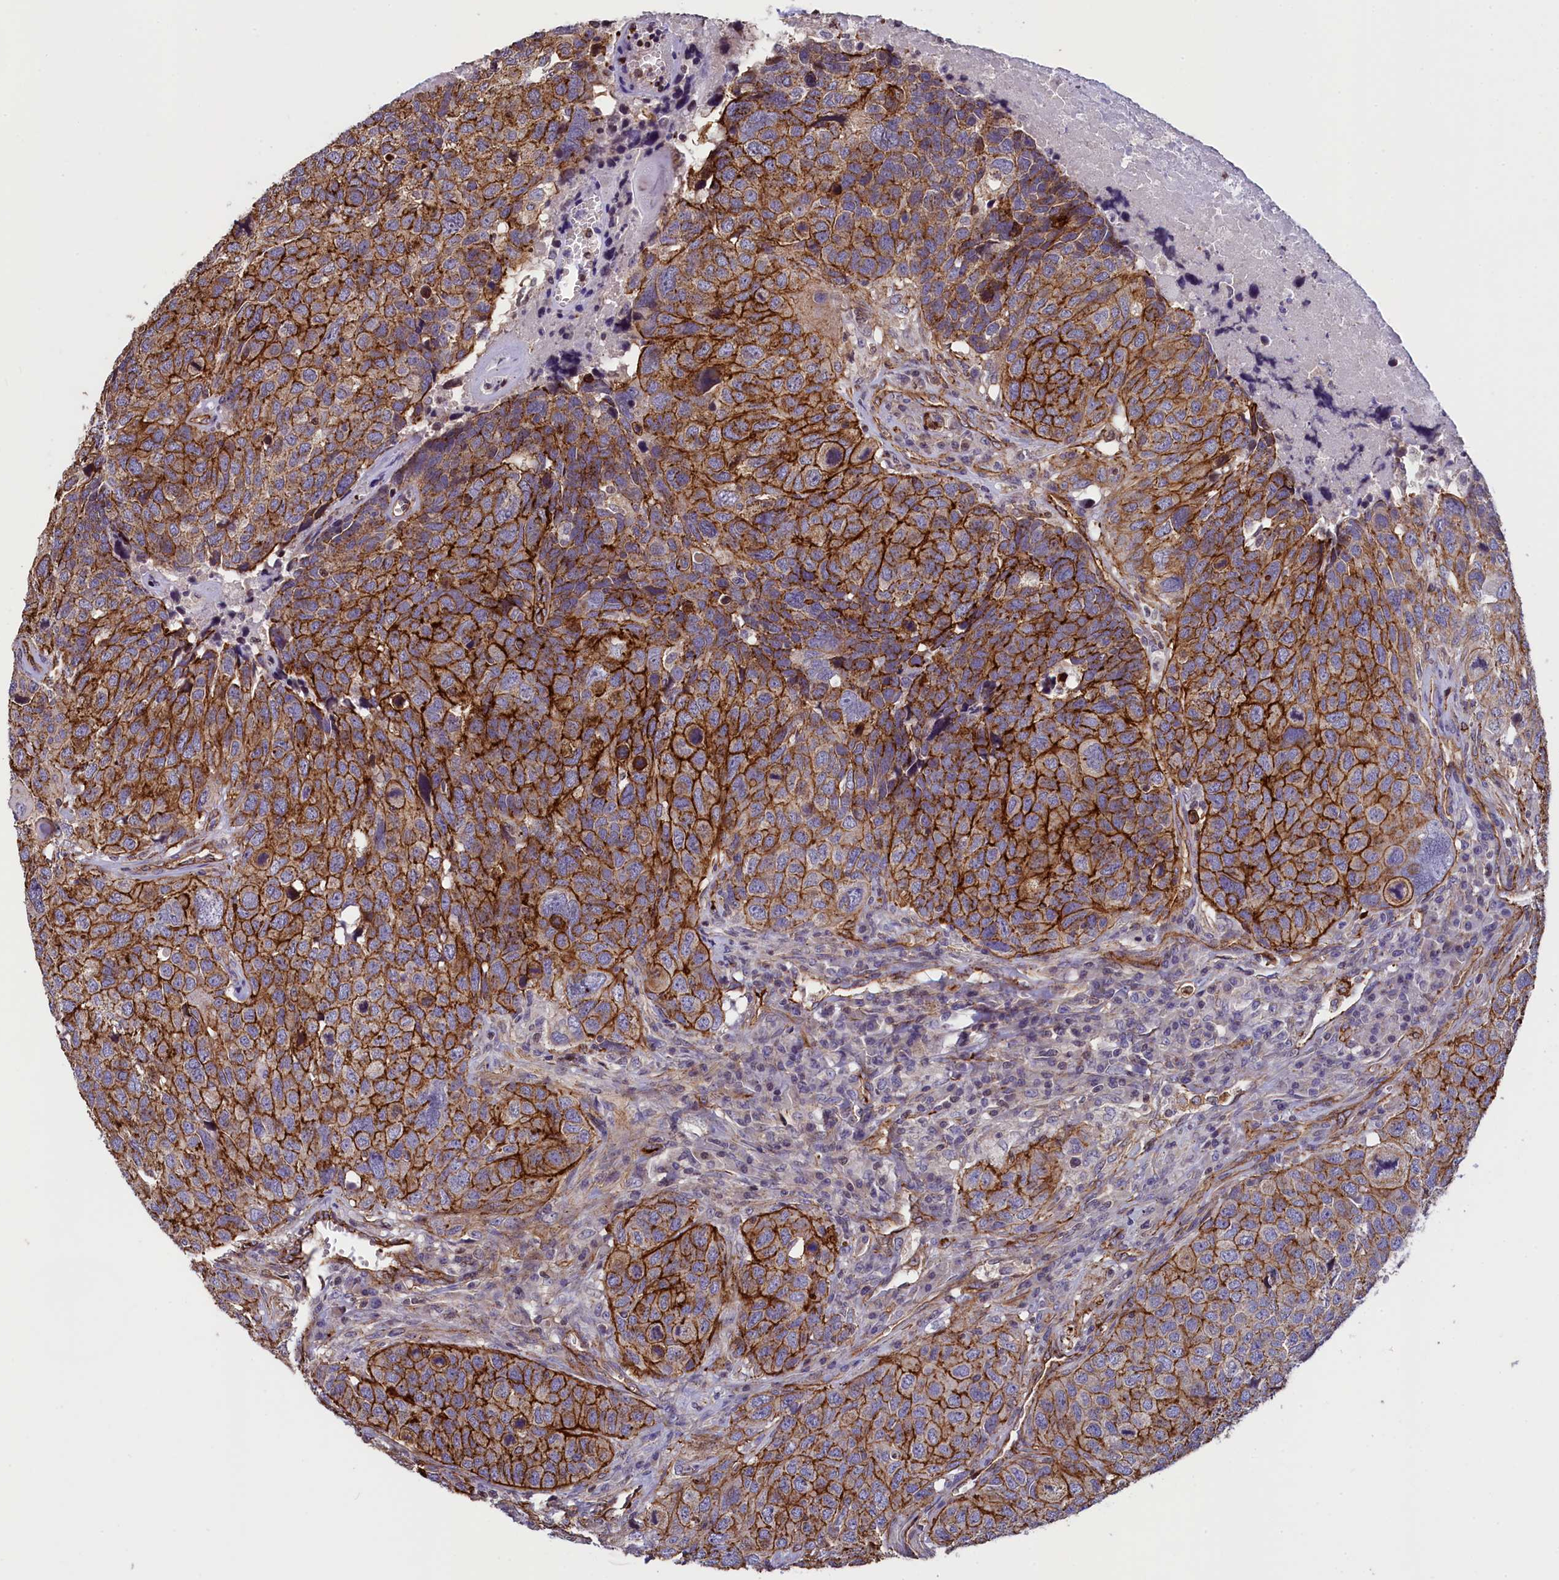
{"staining": {"intensity": "strong", "quantity": ">75%", "location": "cytoplasmic/membranous"}, "tissue": "head and neck cancer", "cell_type": "Tumor cells", "image_type": "cancer", "snomed": [{"axis": "morphology", "description": "Squamous cell carcinoma, NOS"}, {"axis": "topography", "description": "Head-Neck"}], "caption": "An IHC photomicrograph of tumor tissue is shown. Protein staining in brown shows strong cytoplasmic/membranous positivity in head and neck cancer within tumor cells.", "gene": "ZNF2", "patient": {"sex": "male", "age": 66}}